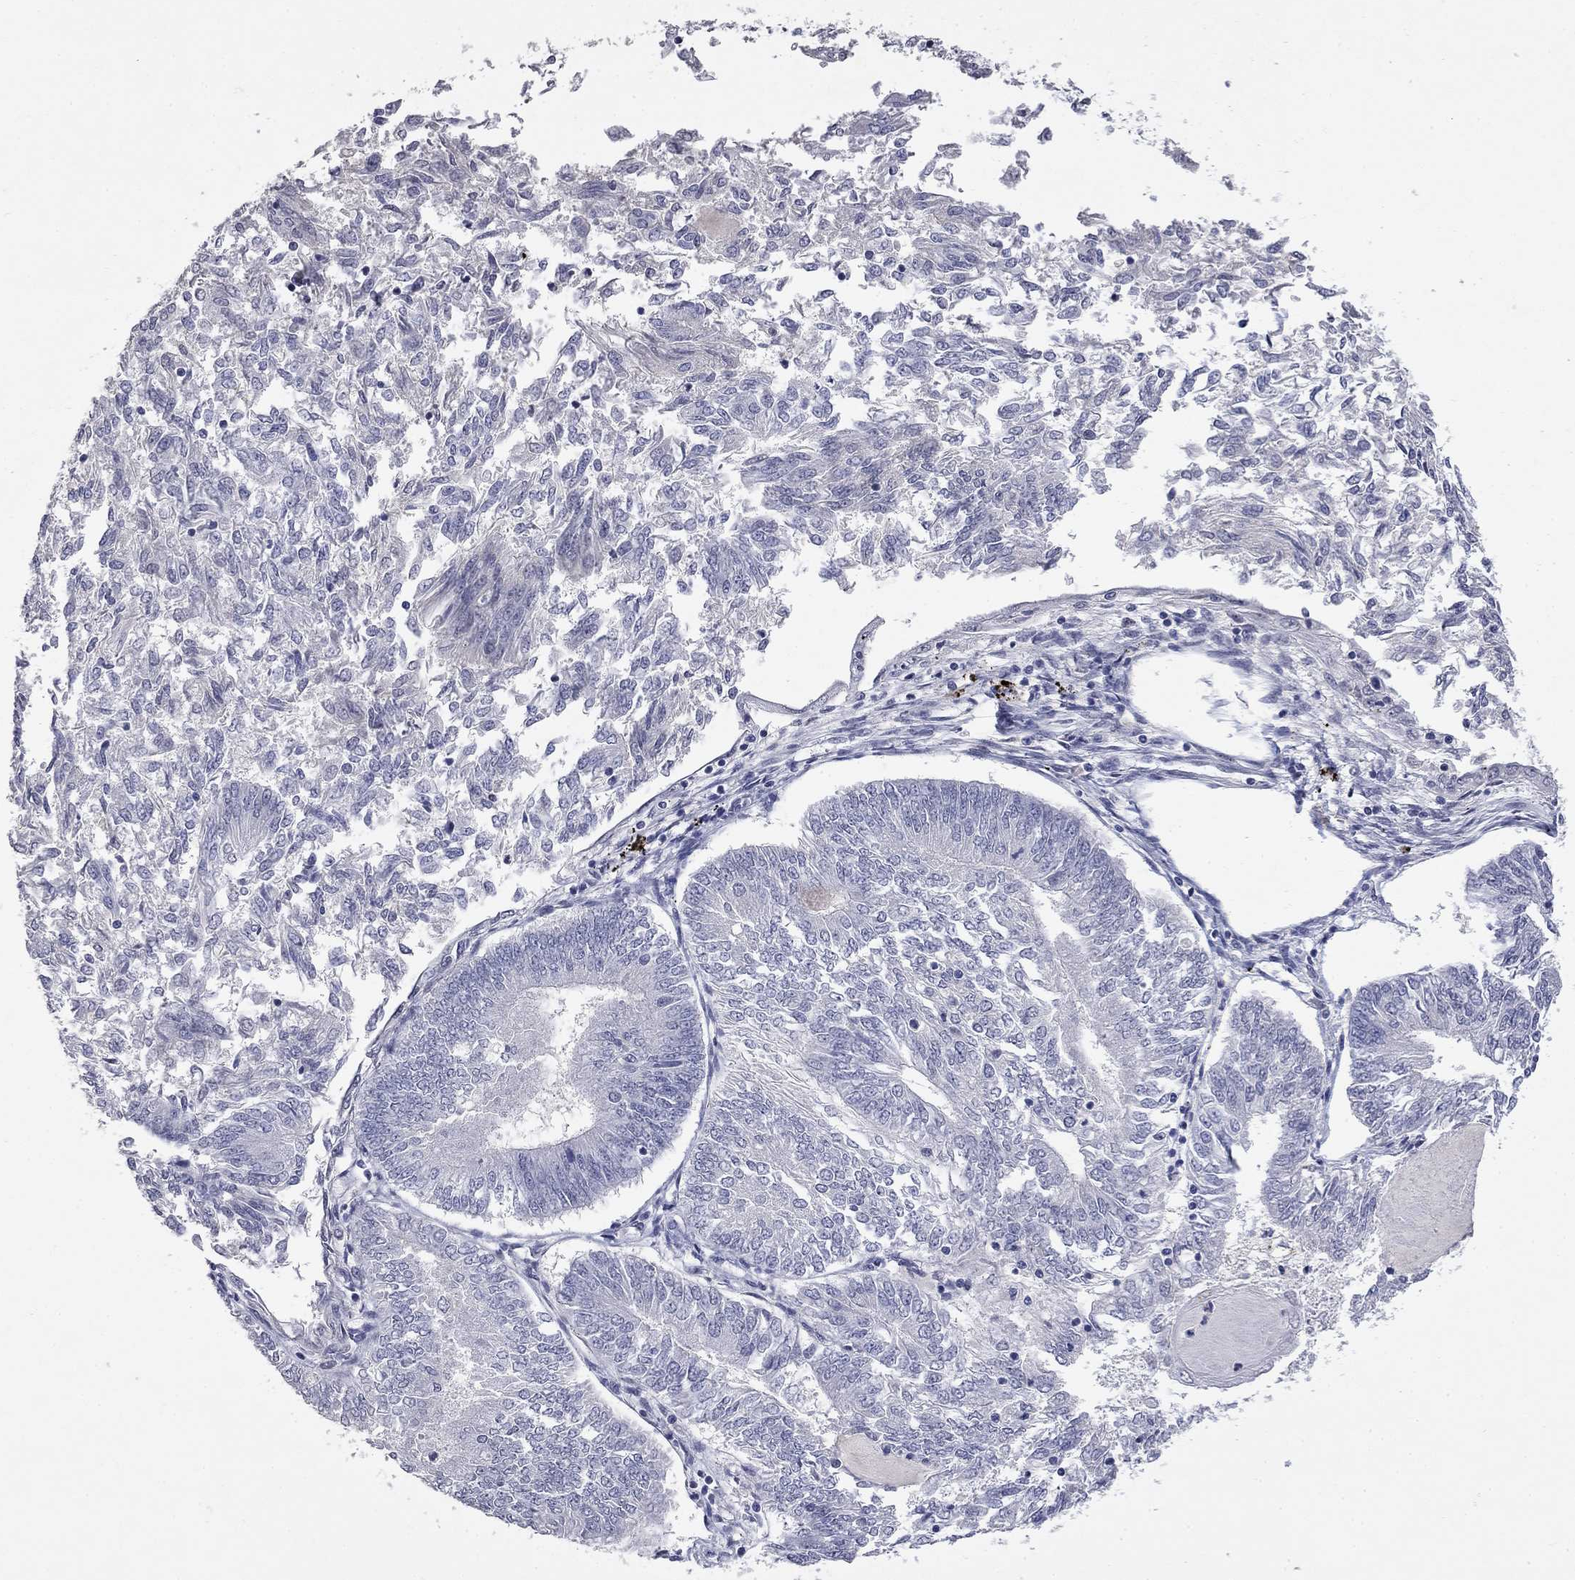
{"staining": {"intensity": "negative", "quantity": "none", "location": "none"}, "tissue": "endometrial cancer", "cell_type": "Tumor cells", "image_type": "cancer", "snomed": [{"axis": "morphology", "description": "Adenocarcinoma, NOS"}, {"axis": "topography", "description": "Endometrium"}], "caption": "This is an IHC micrograph of endometrial cancer (adenocarcinoma). There is no positivity in tumor cells.", "gene": "SLC51A", "patient": {"sex": "female", "age": 58}}